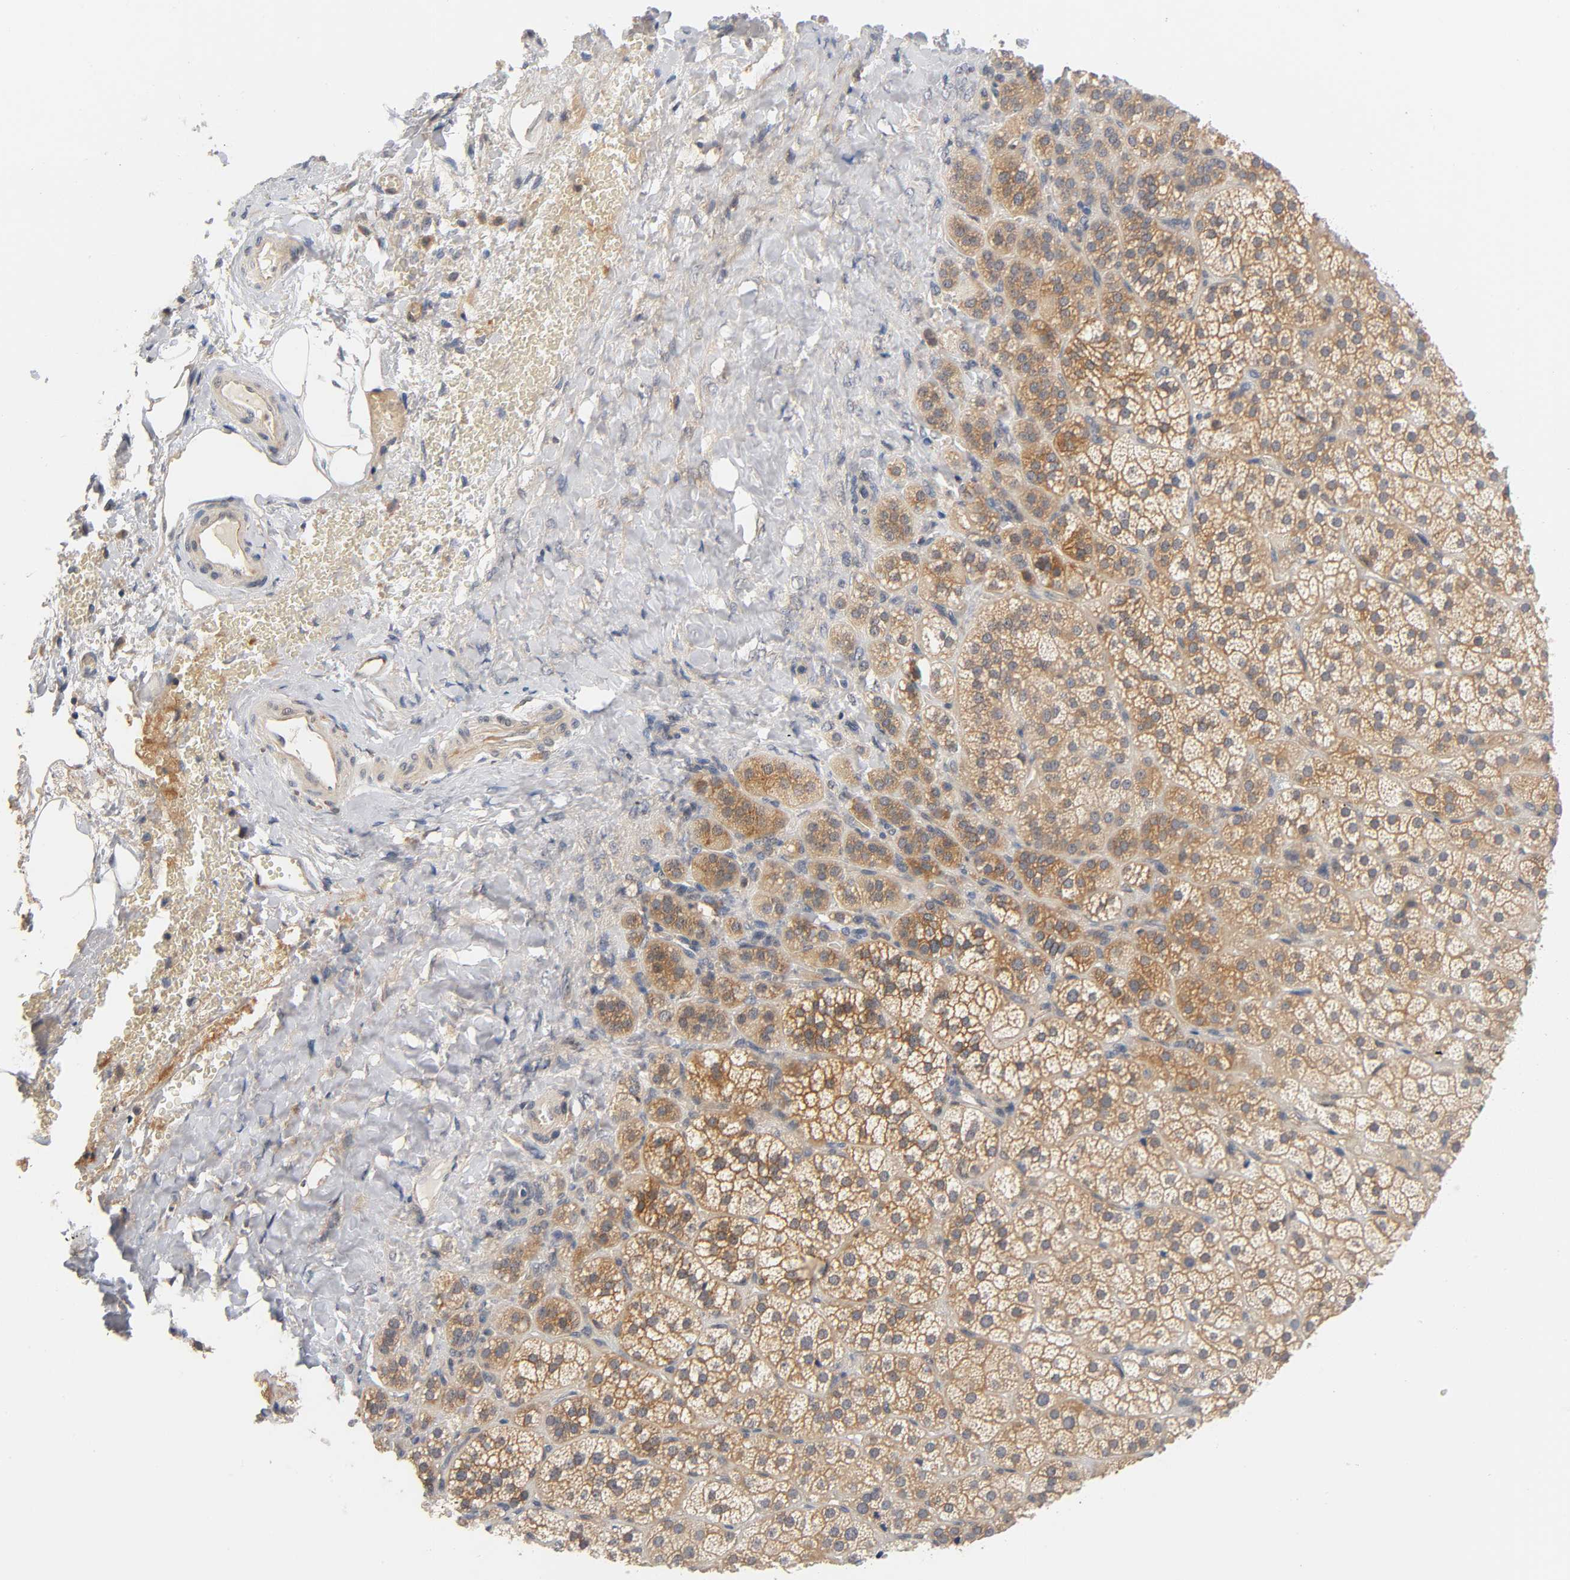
{"staining": {"intensity": "moderate", "quantity": ">75%", "location": "cytoplasmic/membranous"}, "tissue": "adrenal gland", "cell_type": "Glandular cells", "image_type": "normal", "snomed": [{"axis": "morphology", "description": "Normal tissue, NOS"}, {"axis": "topography", "description": "Adrenal gland"}], "caption": "Immunohistochemical staining of normal human adrenal gland shows >75% levels of moderate cytoplasmic/membranous protein staining in approximately >75% of glandular cells. Using DAB (brown) and hematoxylin (blue) stains, captured at high magnification using brightfield microscopy.", "gene": "PRKAB1", "patient": {"sex": "female", "age": 71}}